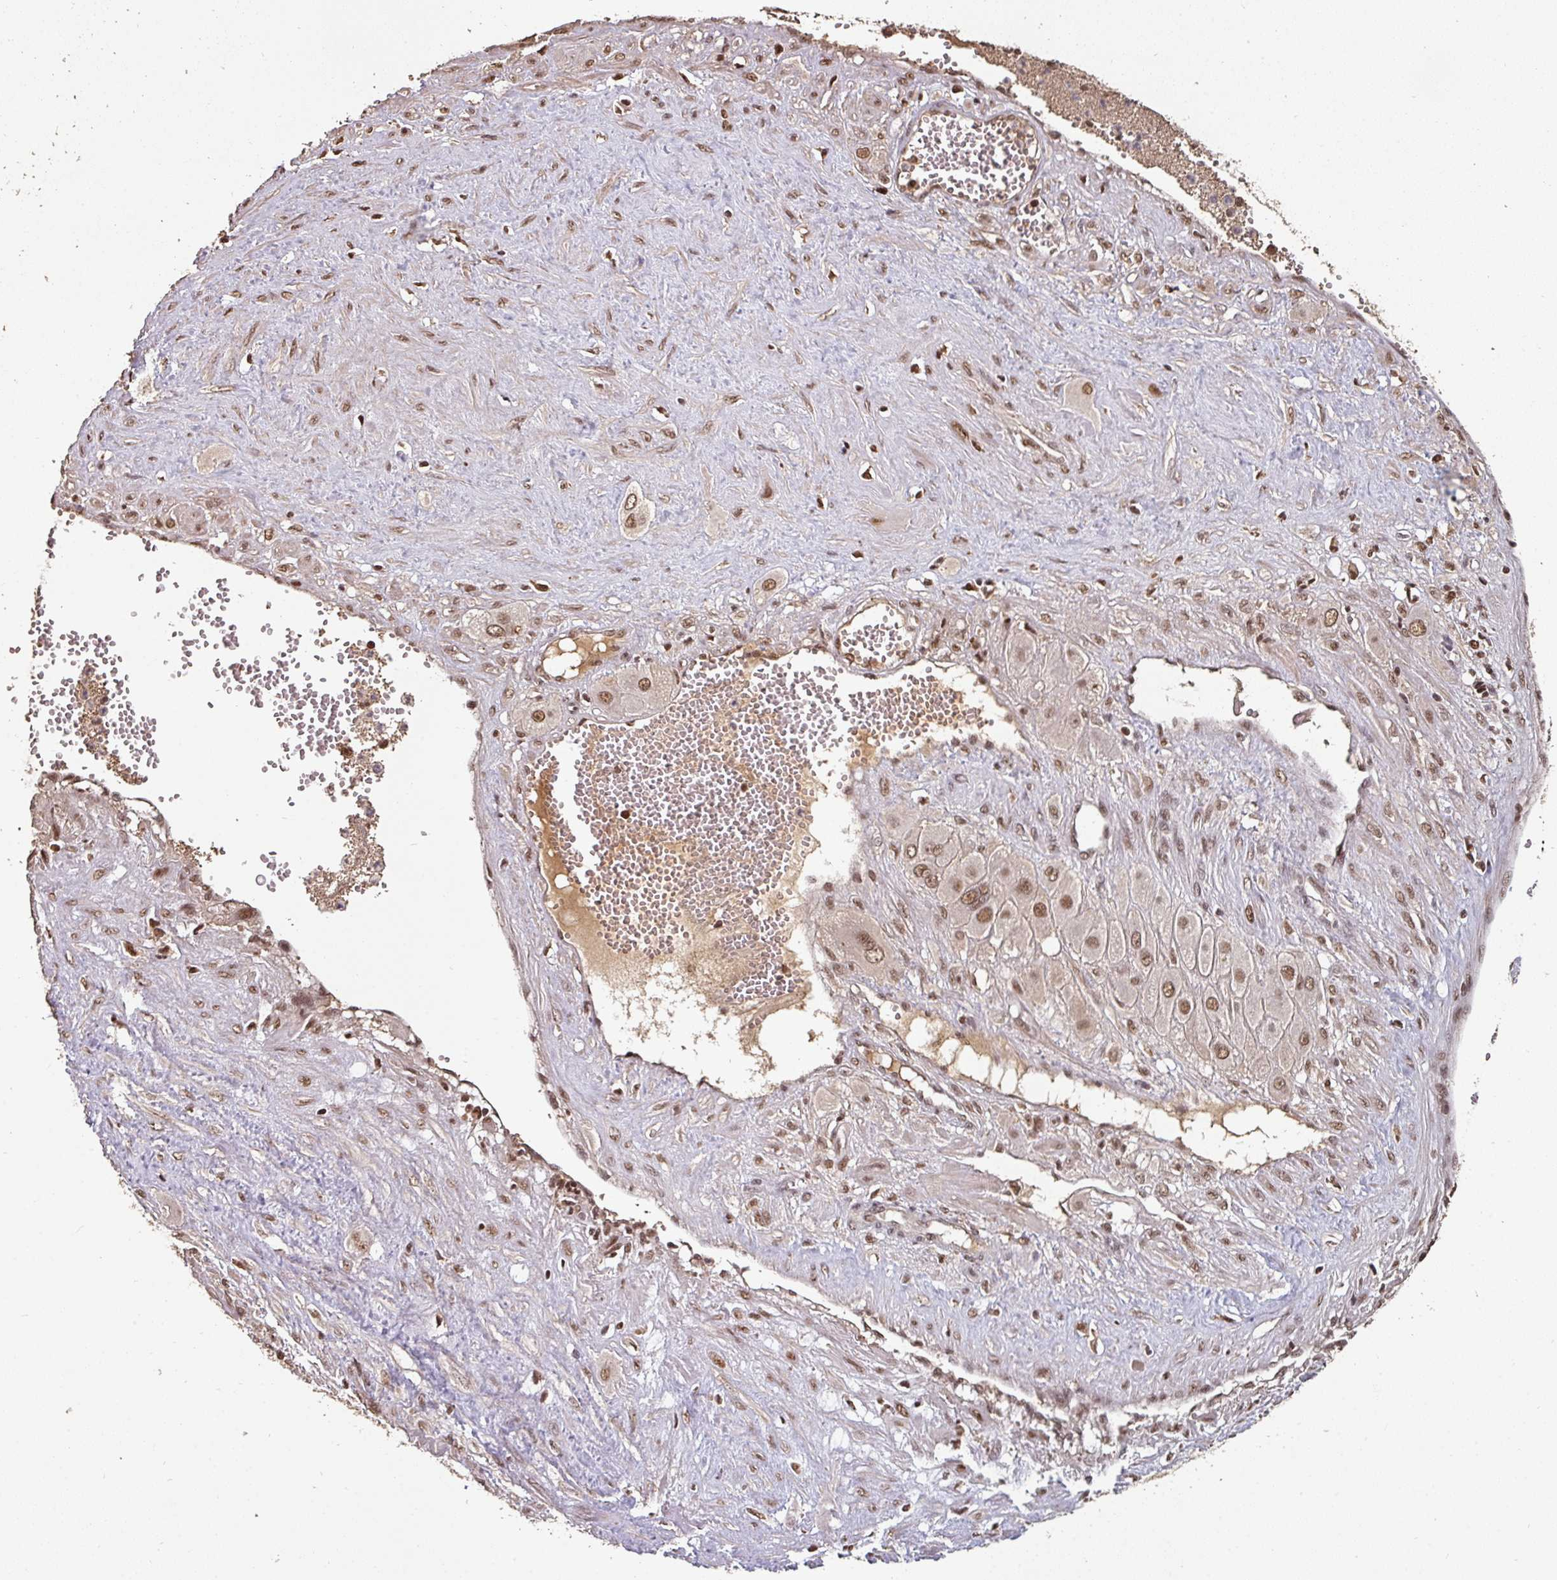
{"staining": {"intensity": "moderate", "quantity": ">75%", "location": "nuclear"}, "tissue": "cervical cancer", "cell_type": "Tumor cells", "image_type": "cancer", "snomed": [{"axis": "morphology", "description": "Squamous cell carcinoma, NOS"}, {"axis": "topography", "description": "Cervix"}], "caption": "IHC (DAB (3,3'-diaminobenzidine)) staining of human squamous cell carcinoma (cervical) exhibits moderate nuclear protein positivity in about >75% of tumor cells. The protein of interest is stained brown, and the nuclei are stained in blue (DAB (3,3'-diaminobenzidine) IHC with brightfield microscopy, high magnification).", "gene": "POLD1", "patient": {"sex": "female", "age": 34}}